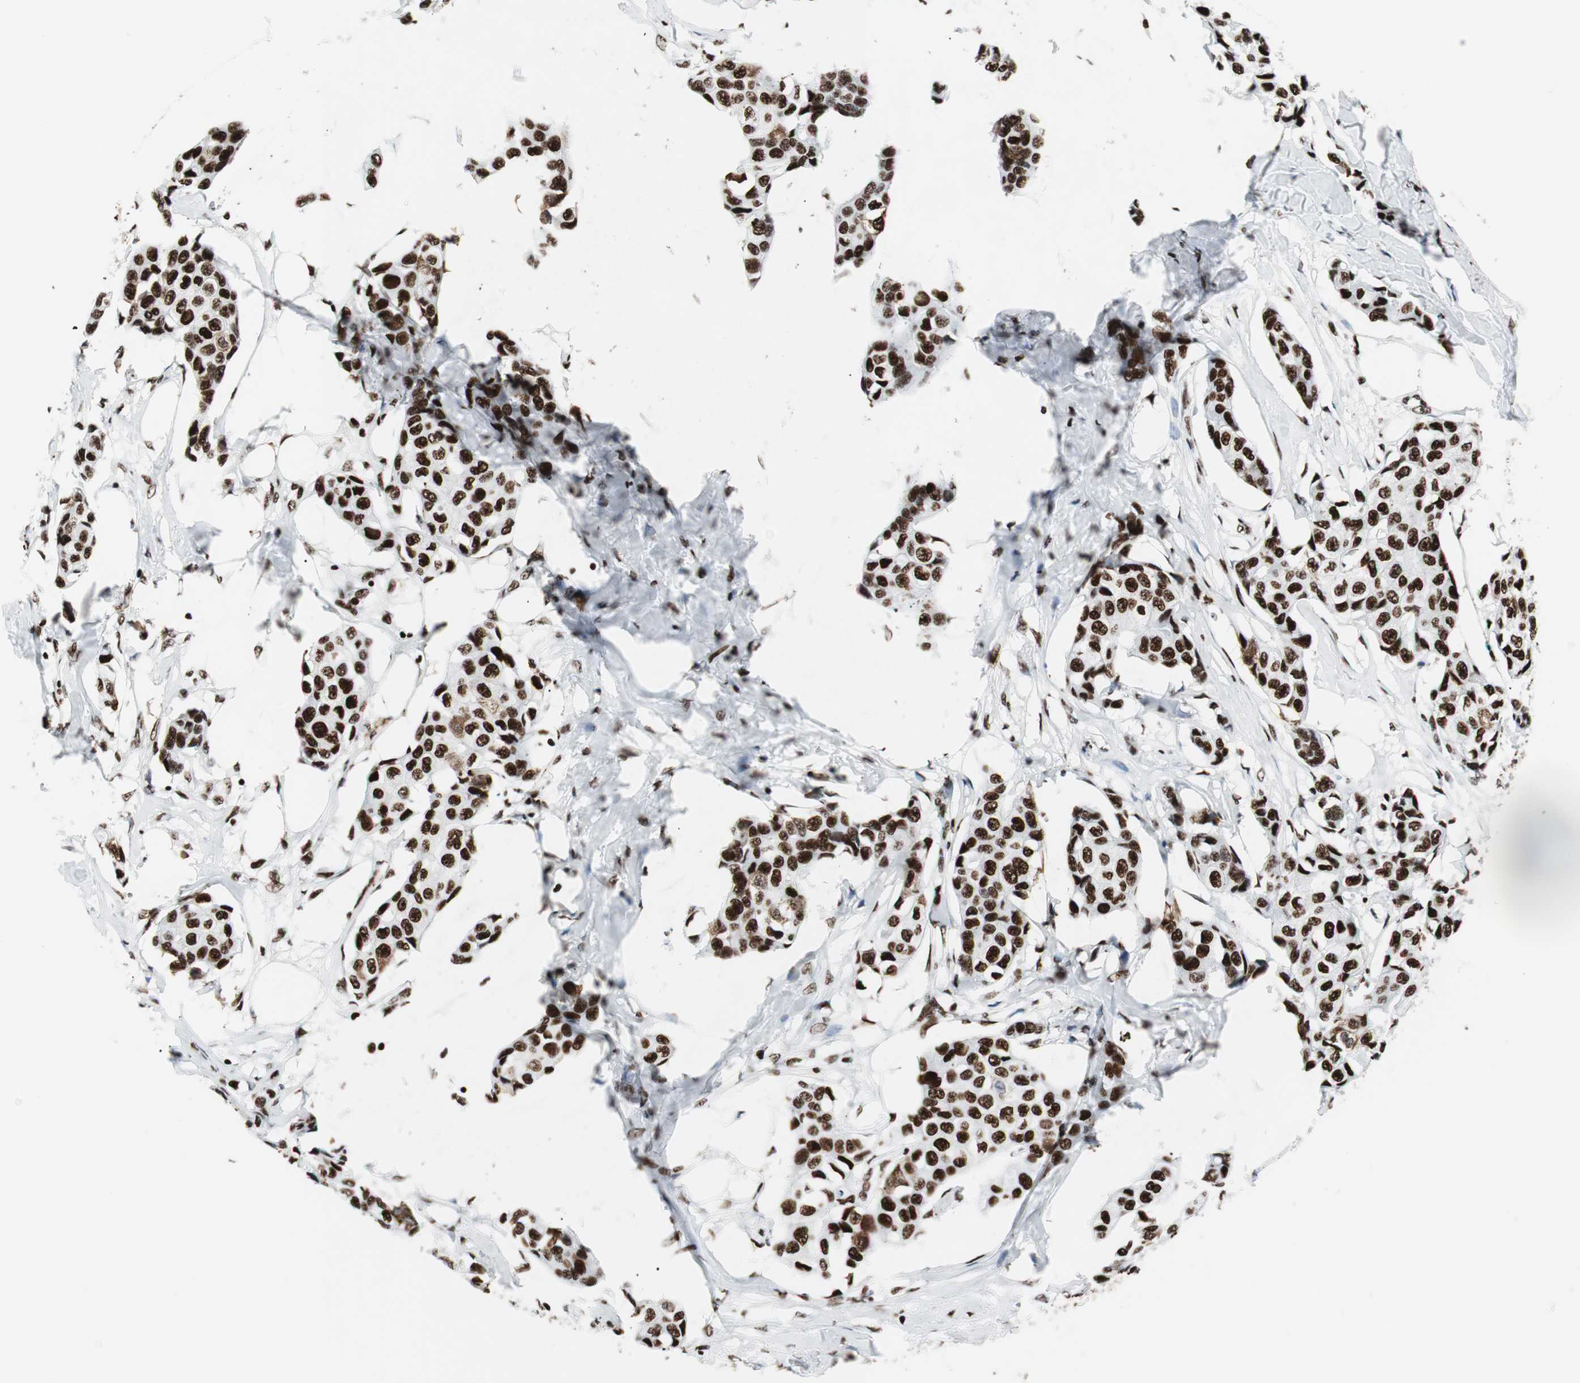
{"staining": {"intensity": "strong", "quantity": ">75%", "location": "nuclear"}, "tissue": "breast cancer", "cell_type": "Tumor cells", "image_type": "cancer", "snomed": [{"axis": "morphology", "description": "Duct carcinoma"}, {"axis": "topography", "description": "Breast"}], "caption": "Protein expression analysis of human invasive ductal carcinoma (breast) reveals strong nuclear expression in about >75% of tumor cells. Using DAB (brown) and hematoxylin (blue) stains, captured at high magnification using brightfield microscopy.", "gene": "NCL", "patient": {"sex": "female", "age": 80}}